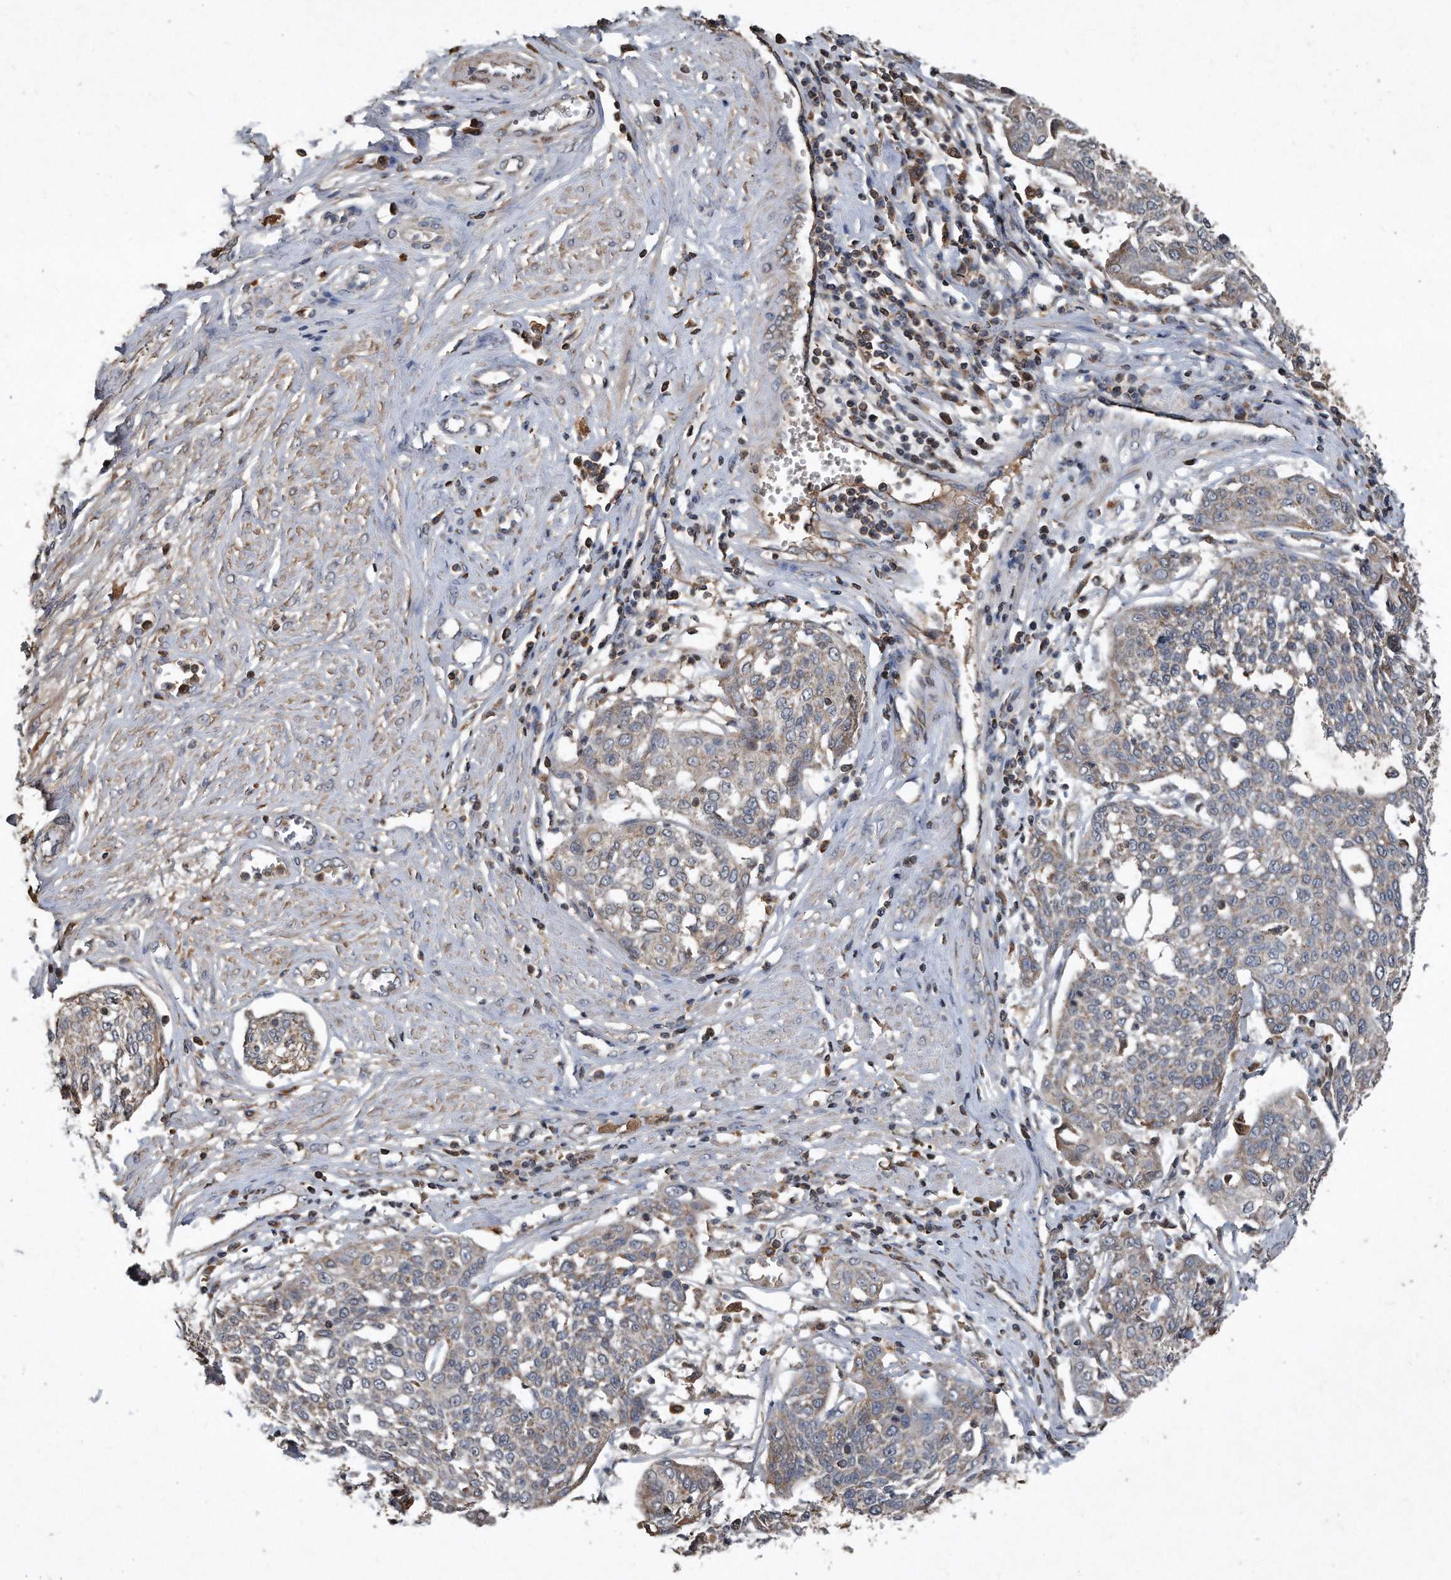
{"staining": {"intensity": "negative", "quantity": "none", "location": "none"}, "tissue": "cervical cancer", "cell_type": "Tumor cells", "image_type": "cancer", "snomed": [{"axis": "morphology", "description": "Squamous cell carcinoma, NOS"}, {"axis": "topography", "description": "Cervix"}], "caption": "Histopathology image shows no significant protein staining in tumor cells of cervical cancer. The staining was performed using DAB (3,3'-diaminobenzidine) to visualize the protein expression in brown, while the nuclei were stained in blue with hematoxylin (Magnification: 20x).", "gene": "SDHA", "patient": {"sex": "female", "age": 34}}